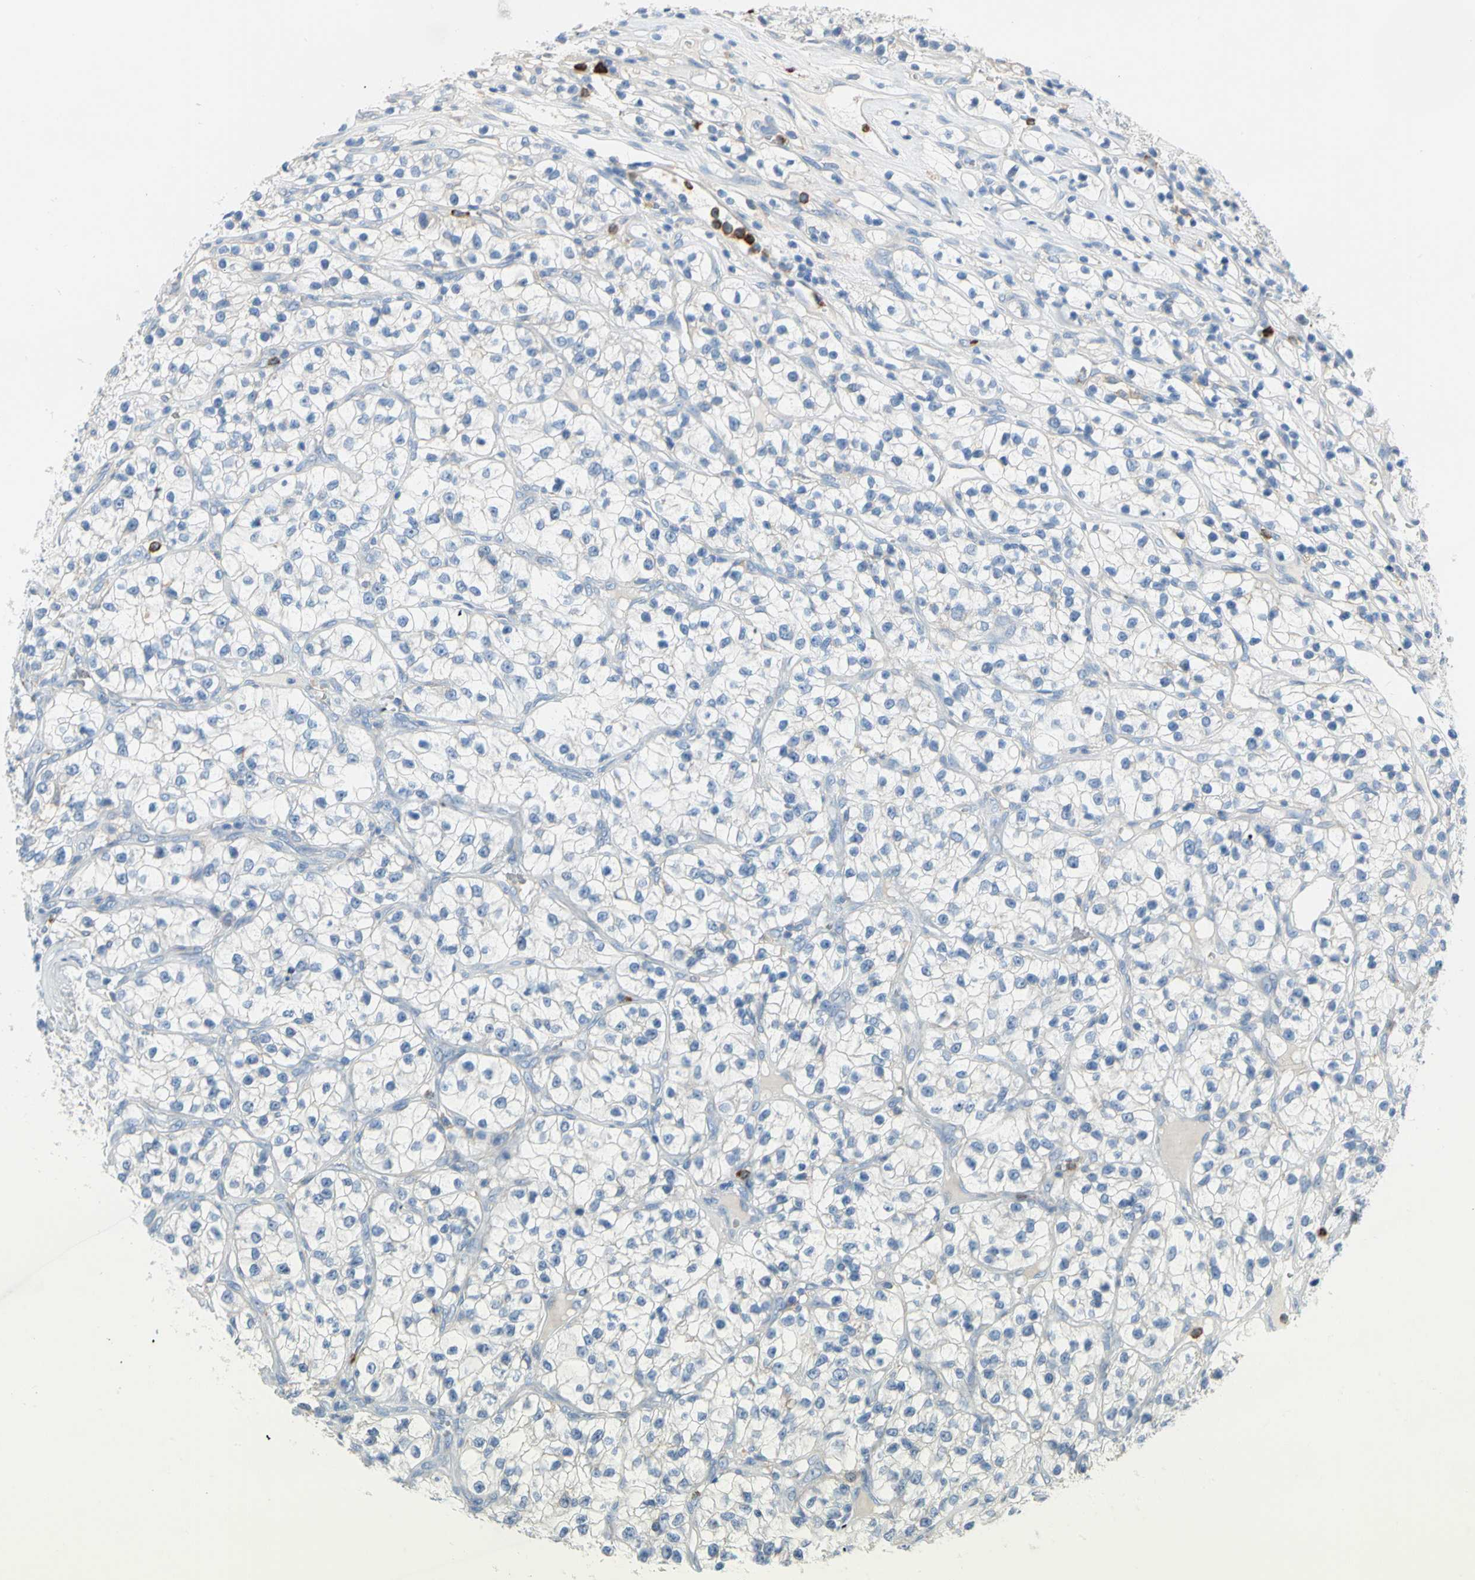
{"staining": {"intensity": "negative", "quantity": "none", "location": "none"}, "tissue": "renal cancer", "cell_type": "Tumor cells", "image_type": "cancer", "snomed": [{"axis": "morphology", "description": "Adenocarcinoma, NOS"}, {"axis": "topography", "description": "Kidney"}], "caption": "There is no significant staining in tumor cells of renal cancer (adenocarcinoma).", "gene": "CLEC4A", "patient": {"sex": "female", "age": 57}}